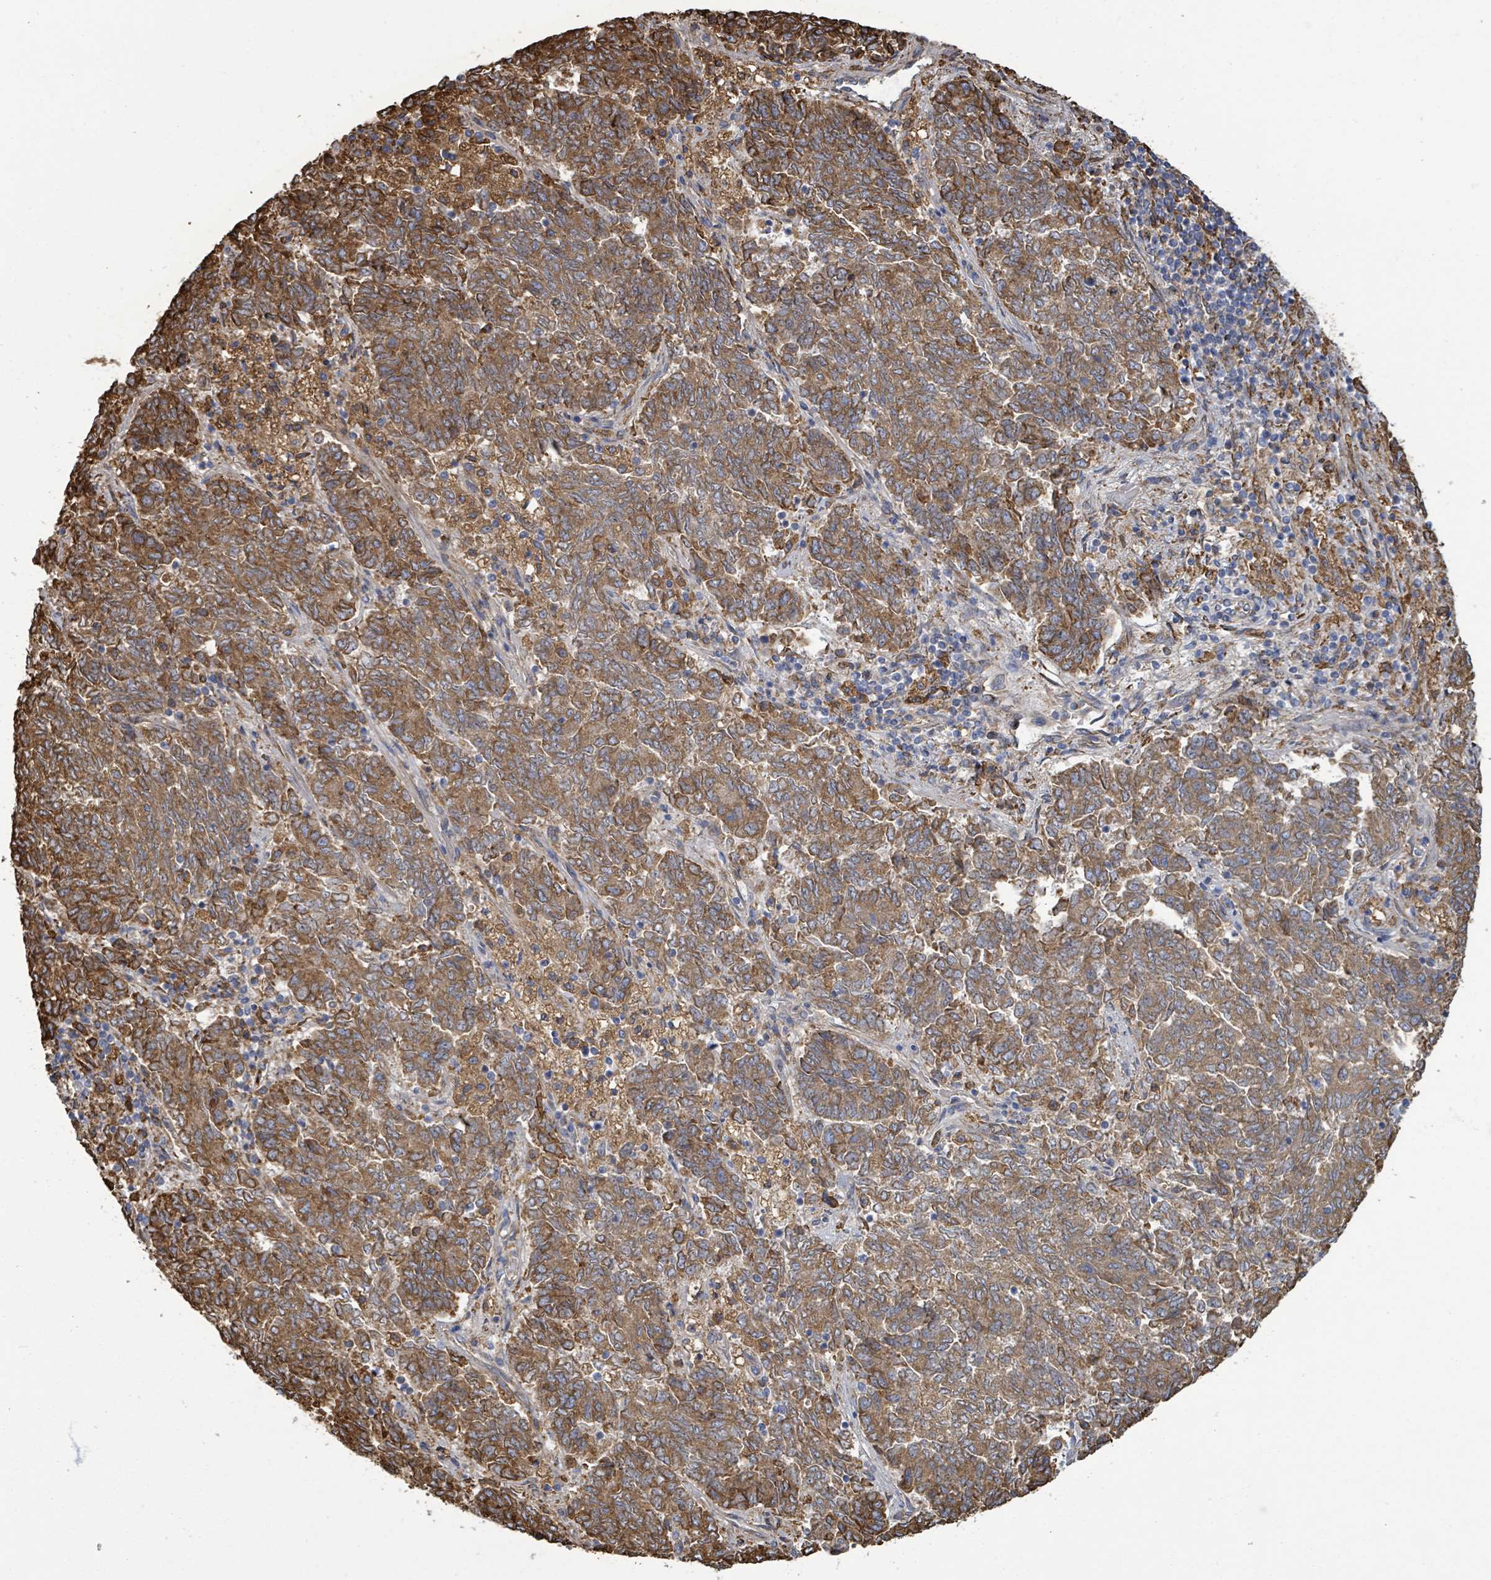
{"staining": {"intensity": "moderate", "quantity": ">75%", "location": "cytoplasmic/membranous"}, "tissue": "endometrial cancer", "cell_type": "Tumor cells", "image_type": "cancer", "snomed": [{"axis": "morphology", "description": "Adenocarcinoma, NOS"}, {"axis": "topography", "description": "Endometrium"}], "caption": "A photomicrograph showing moderate cytoplasmic/membranous positivity in approximately >75% of tumor cells in endometrial cancer, as visualized by brown immunohistochemical staining.", "gene": "RFPL4A", "patient": {"sex": "female", "age": 80}}